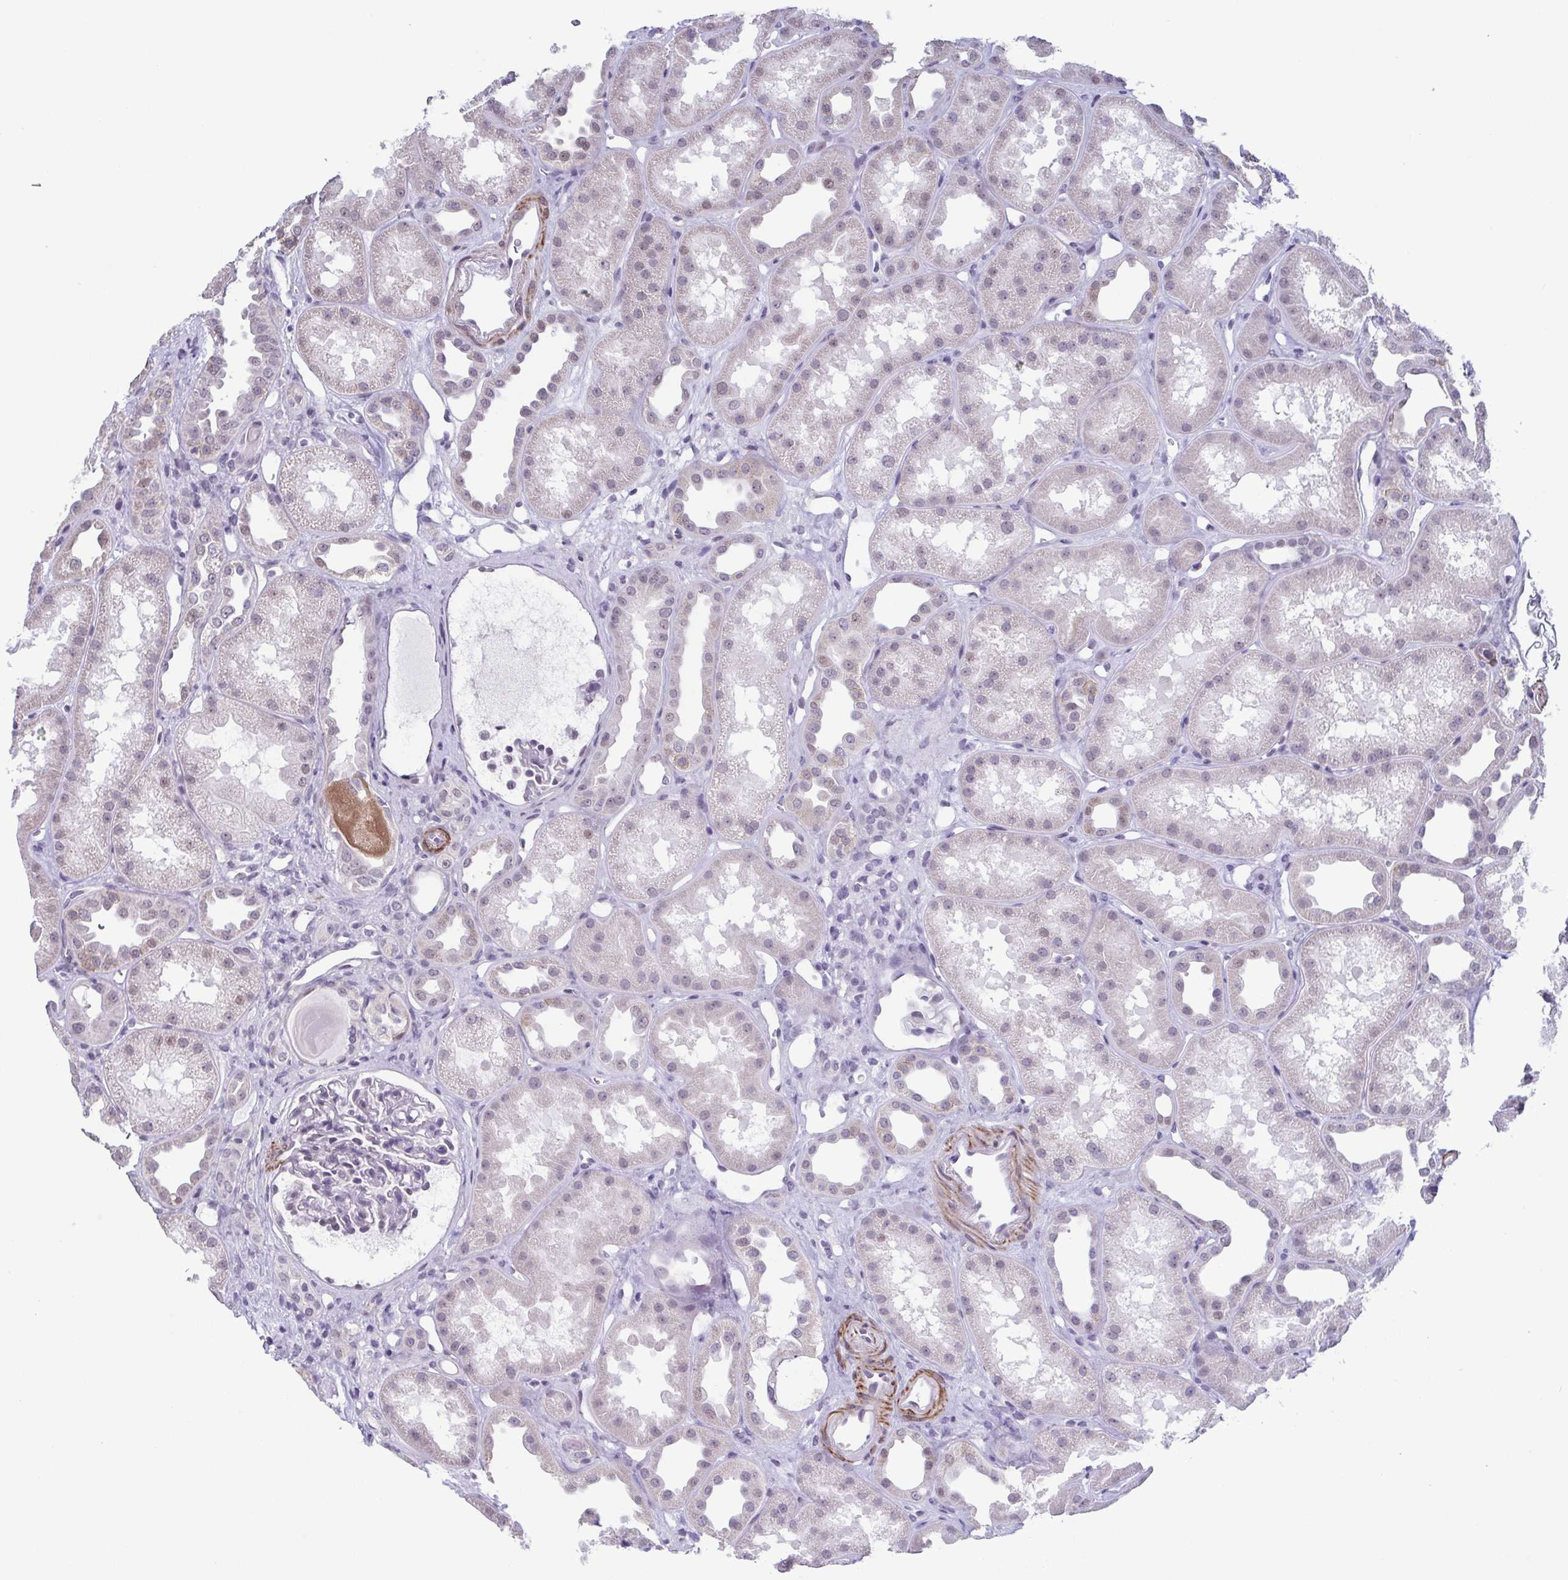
{"staining": {"intensity": "weak", "quantity": "<25%", "location": "nuclear"}, "tissue": "kidney", "cell_type": "Cells in glomeruli", "image_type": "normal", "snomed": [{"axis": "morphology", "description": "Normal tissue, NOS"}, {"axis": "topography", "description": "Kidney"}], "caption": "Immunohistochemical staining of benign human kidney demonstrates no significant positivity in cells in glomeruli.", "gene": "TMEM92", "patient": {"sex": "male", "age": 61}}